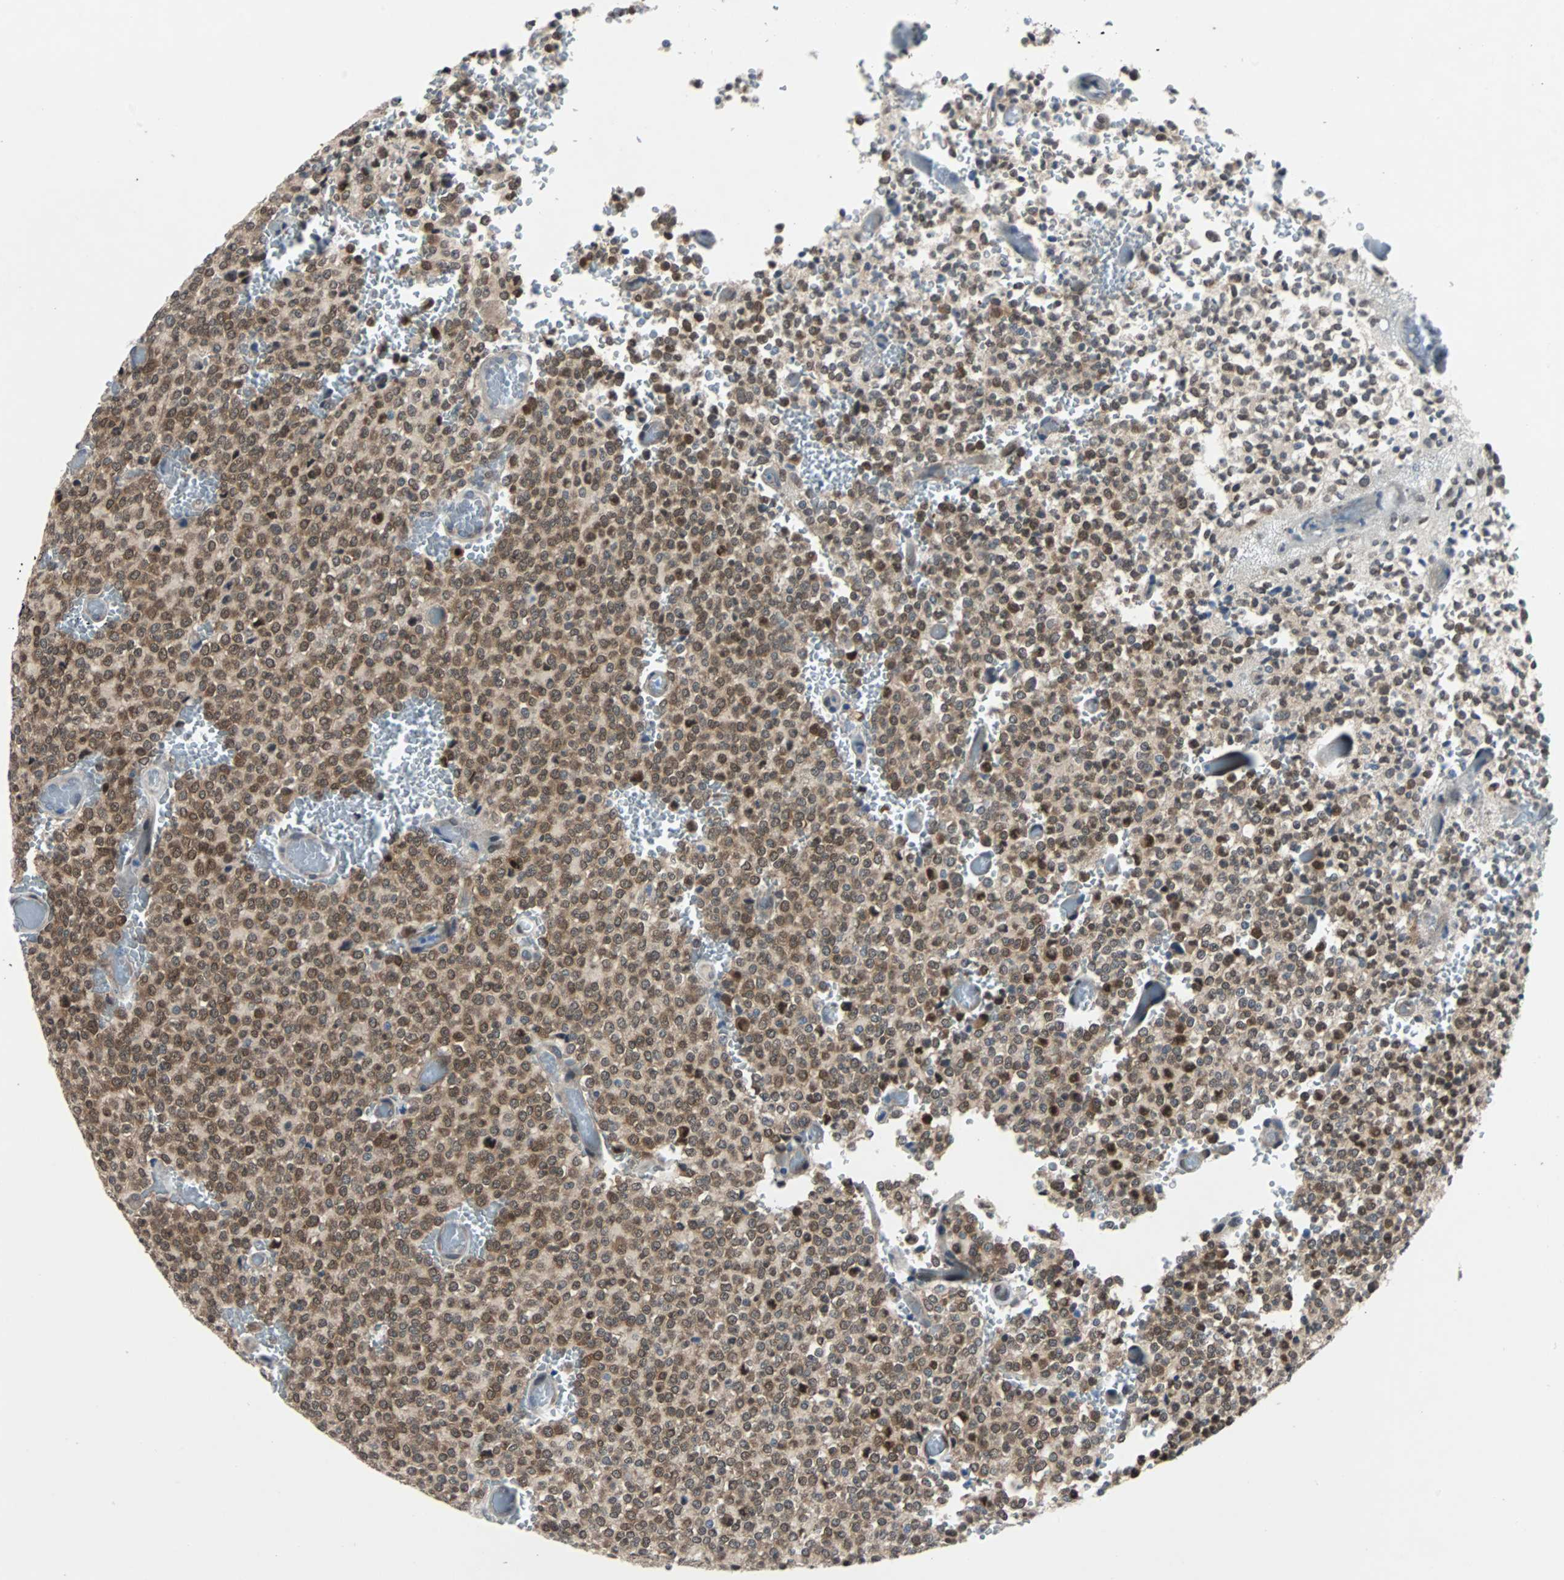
{"staining": {"intensity": "moderate", "quantity": ">75%", "location": "nuclear"}, "tissue": "glioma", "cell_type": "Tumor cells", "image_type": "cancer", "snomed": [{"axis": "morphology", "description": "Glioma, malignant, High grade"}, {"axis": "topography", "description": "pancreas cauda"}], "caption": "High-magnification brightfield microscopy of glioma stained with DAB (3,3'-diaminobenzidine) (brown) and counterstained with hematoxylin (blue). tumor cells exhibit moderate nuclear staining is present in approximately>75% of cells.", "gene": "MAP2K6", "patient": {"sex": "male", "age": 60}}